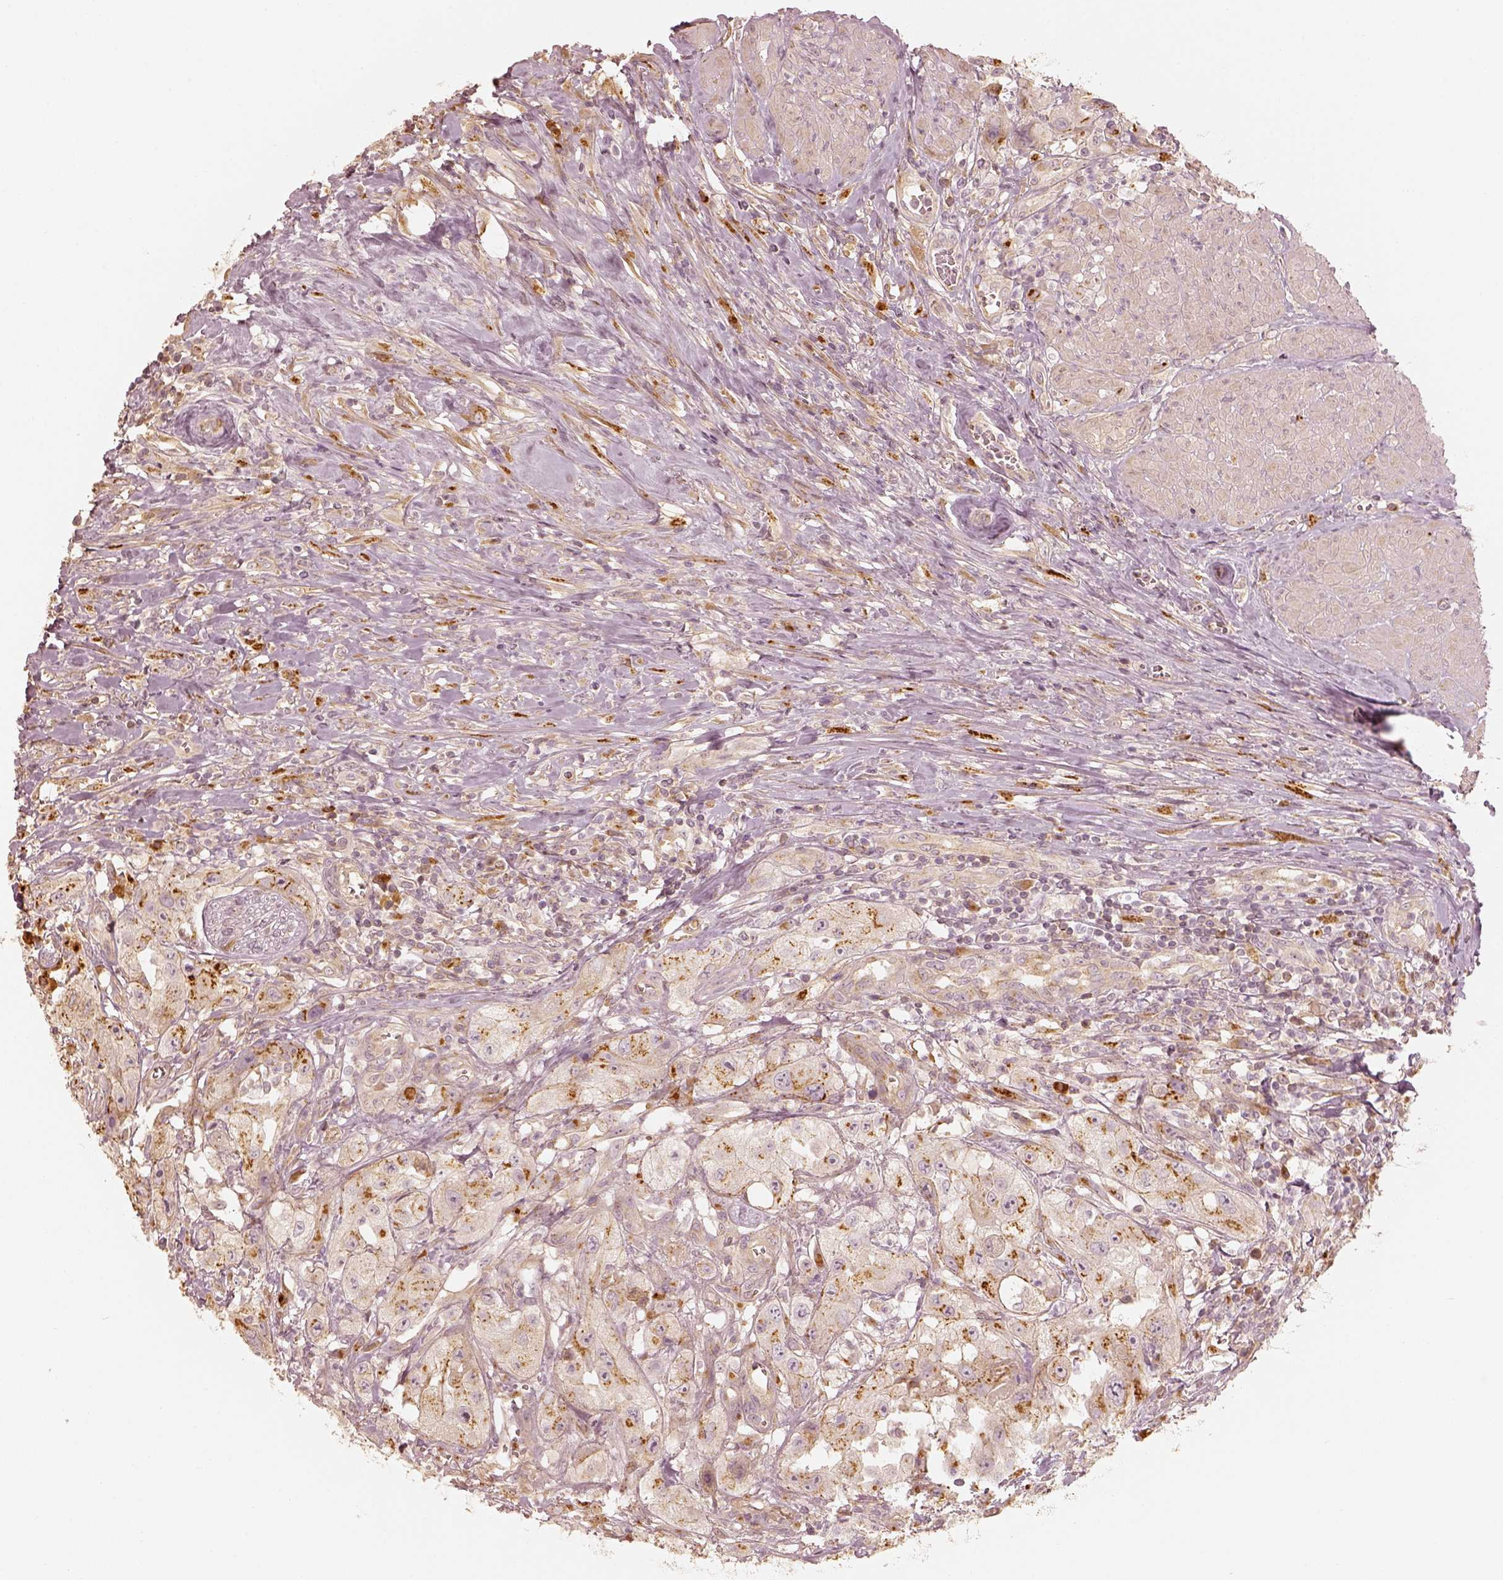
{"staining": {"intensity": "moderate", "quantity": ">75%", "location": "cytoplasmic/membranous"}, "tissue": "urothelial cancer", "cell_type": "Tumor cells", "image_type": "cancer", "snomed": [{"axis": "morphology", "description": "Urothelial carcinoma, High grade"}, {"axis": "topography", "description": "Urinary bladder"}], "caption": "Brown immunohistochemical staining in urothelial cancer exhibits moderate cytoplasmic/membranous expression in approximately >75% of tumor cells. (brown staining indicates protein expression, while blue staining denotes nuclei).", "gene": "GORASP2", "patient": {"sex": "male", "age": 79}}